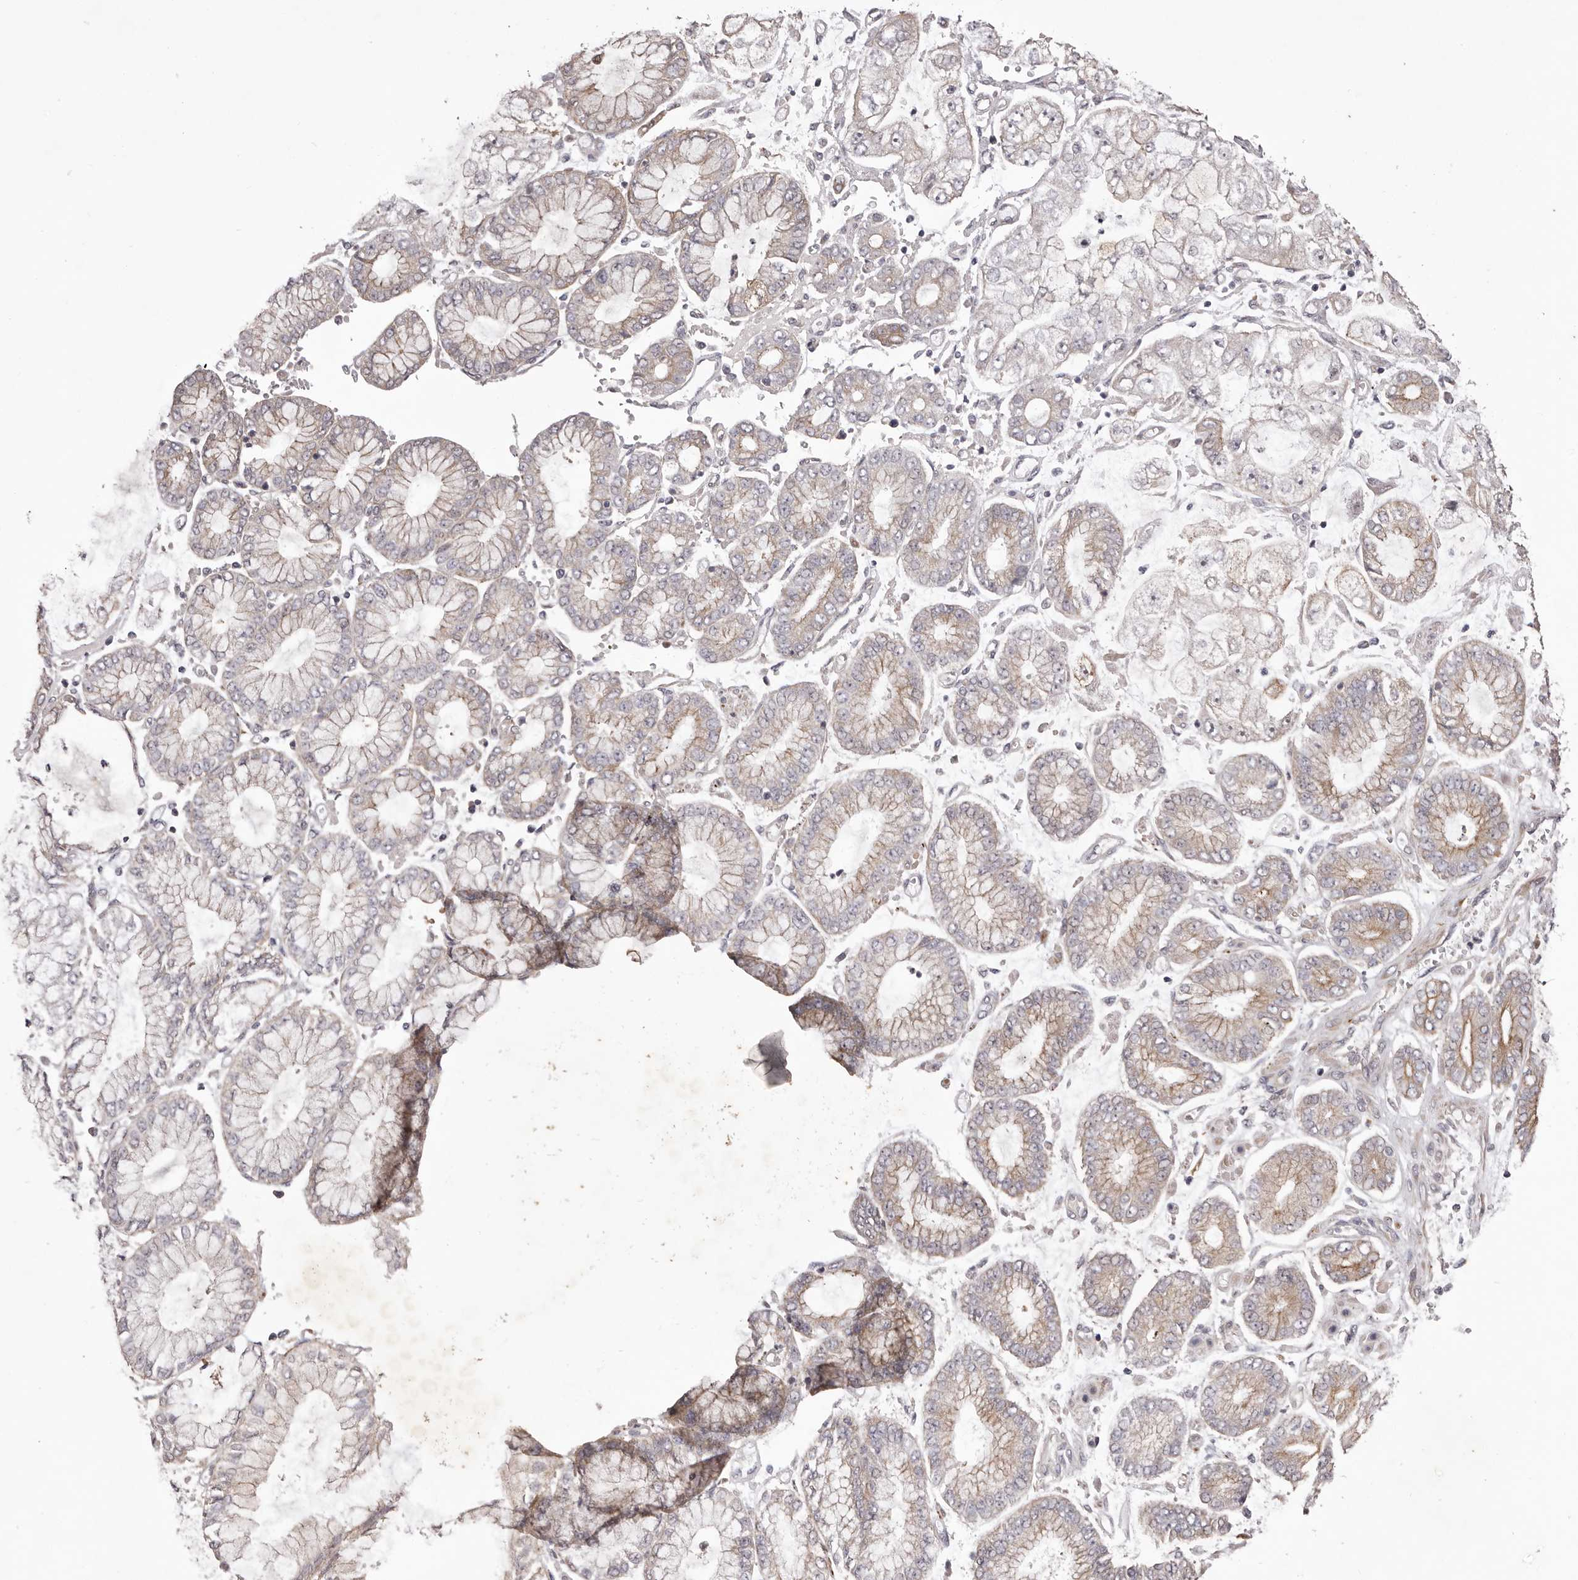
{"staining": {"intensity": "weak", "quantity": "25%-75%", "location": "cytoplasmic/membranous"}, "tissue": "stomach cancer", "cell_type": "Tumor cells", "image_type": "cancer", "snomed": [{"axis": "morphology", "description": "Adenocarcinoma, NOS"}, {"axis": "topography", "description": "Stomach"}], "caption": "A low amount of weak cytoplasmic/membranous expression is present in about 25%-75% of tumor cells in stomach adenocarcinoma tissue.", "gene": "PNRC1", "patient": {"sex": "male", "age": 76}}